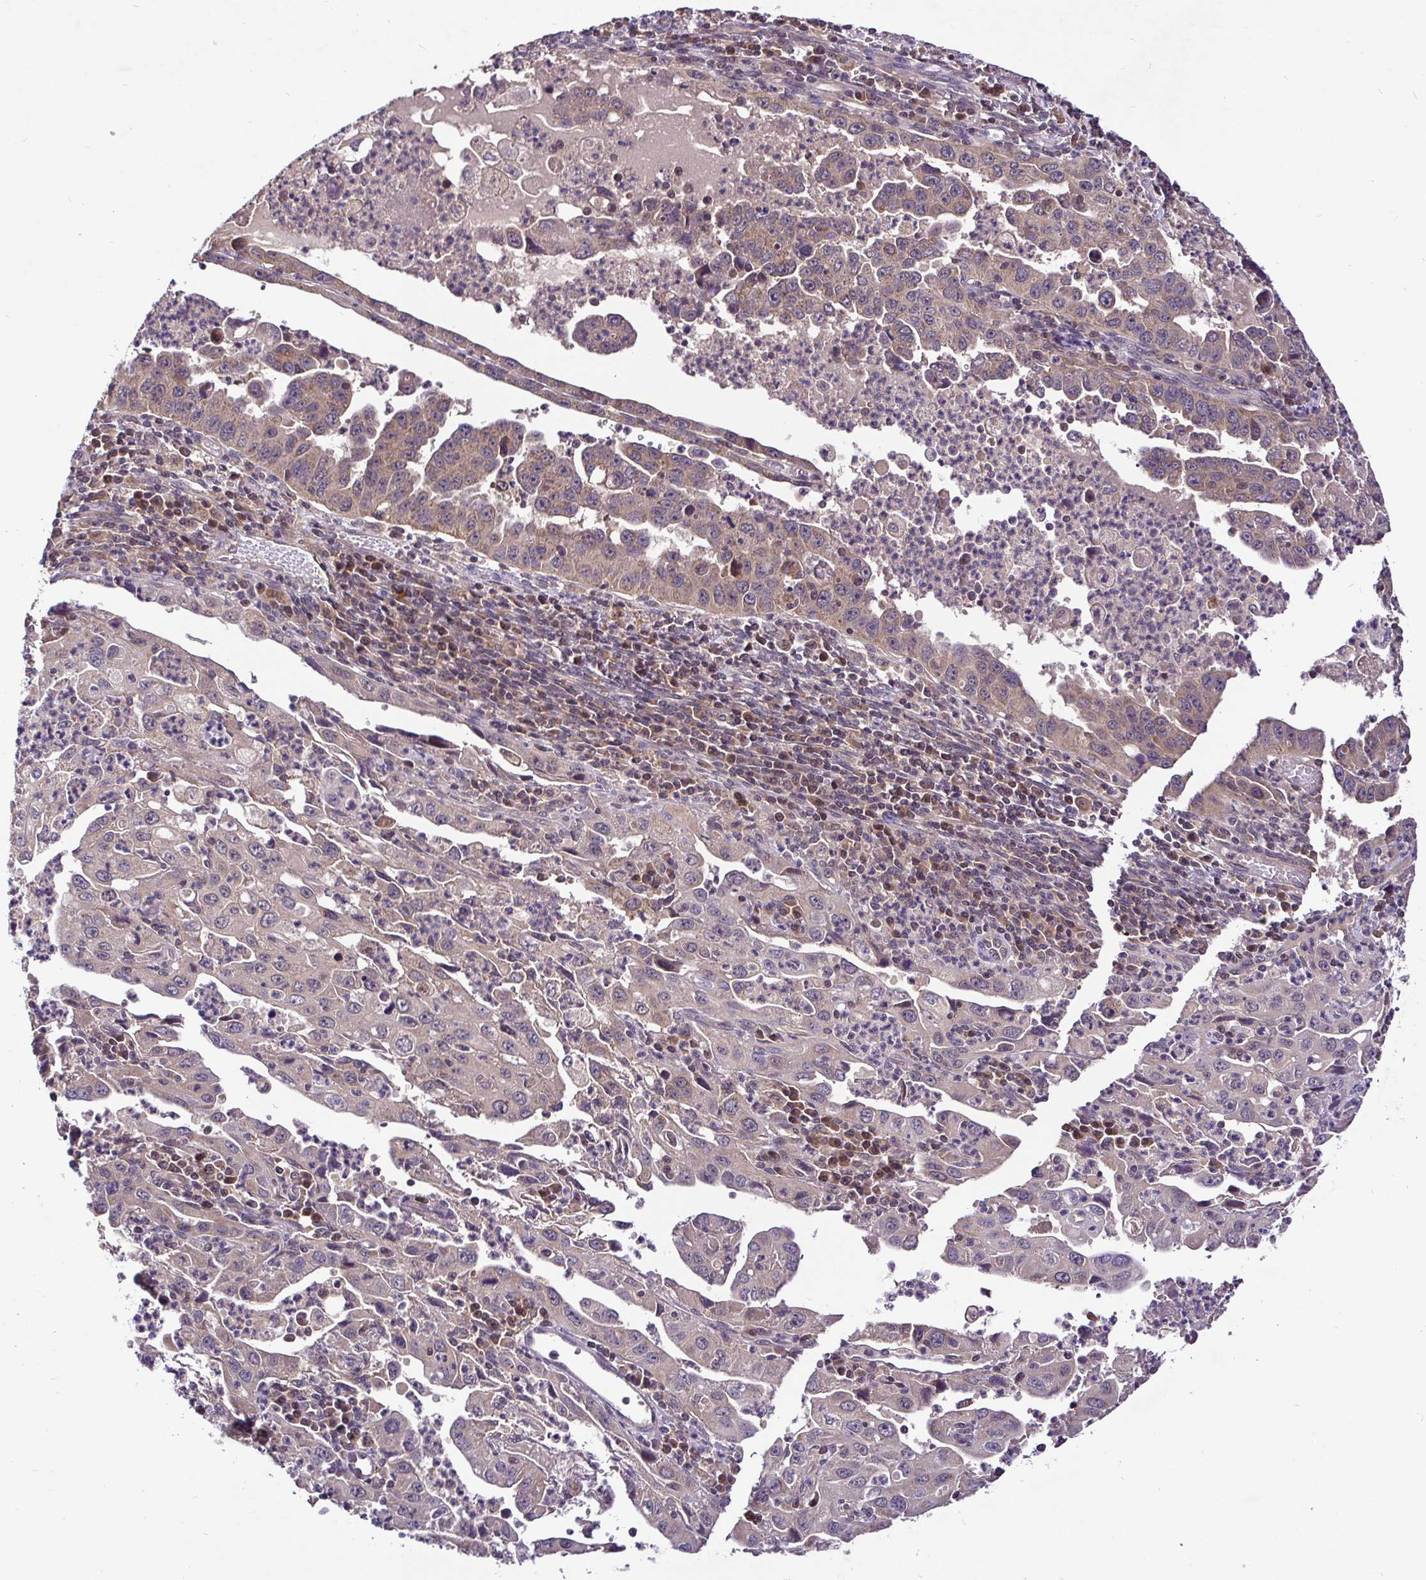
{"staining": {"intensity": "weak", "quantity": "25%-75%", "location": "cytoplasmic/membranous"}, "tissue": "endometrial cancer", "cell_type": "Tumor cells", "image_type": "cancer", "snomed": [{"axis": "morphology", "description": "Adenocarcinoma, NOS"}, {"axis": "topography", "description": "Uterus"}], "caption": "High-magnification brightfield microscopy of endometrial cancer stained with DAB (brown) and counterstained with hematoxylin (blue). tumor cells exhibit weak cytoplasmic/membranous positivity is identified in approximately25%-75% of cells. (IHC, brightfield microscopy, high magnification).", "gene": "UBE2M", "patient": {"sex": "female", "age": 62}}